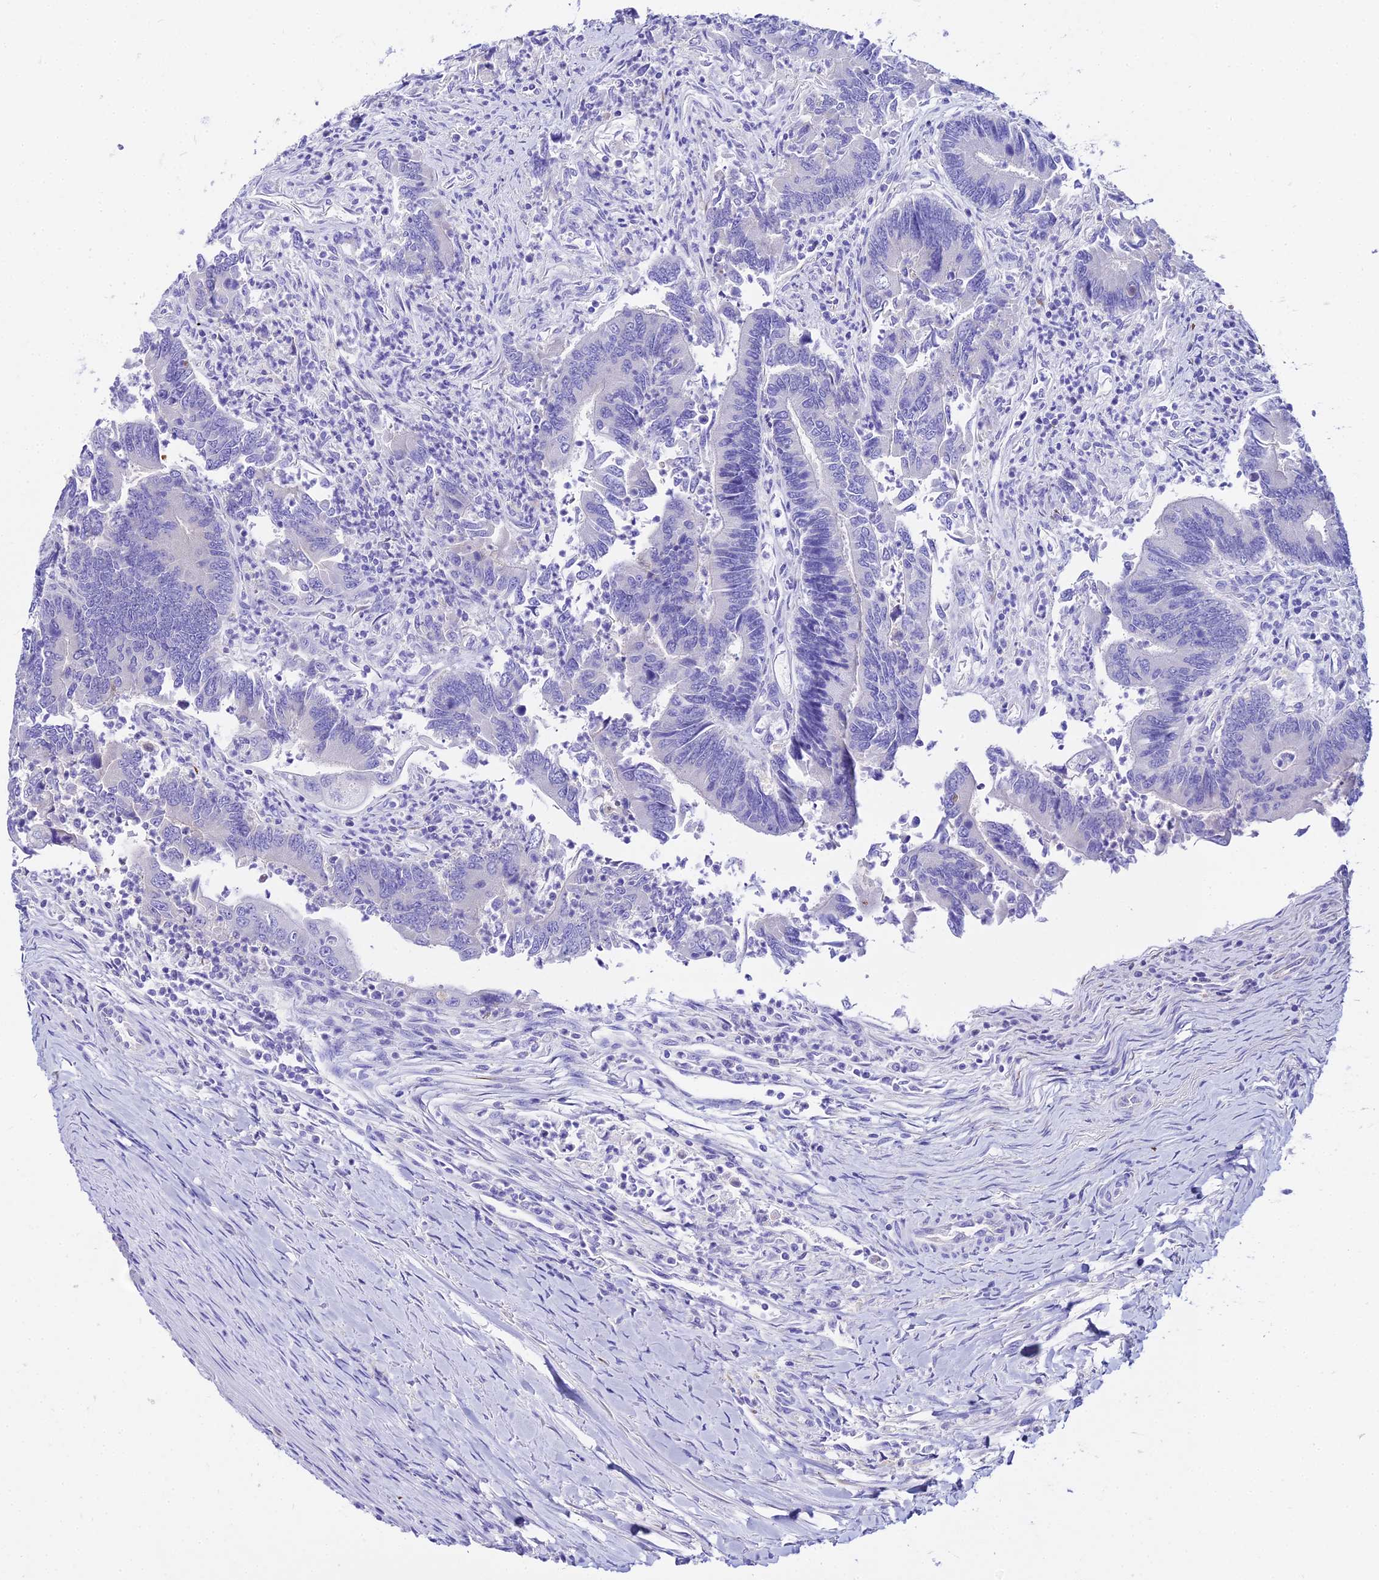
{"staining": {"intensity": "negative", "quantity": "none", "location": "none"}, "tissue": "colorectal cancer", "cell_type": "Tumor cells", "image_type": "cancer", "snomed": [{"axis": "morphology", "description": "Adenocarcinoma, NOS"}, {"axis": "topography", "description": "Colon"}], "caption": "A micrograph of colorectal cancer (adenocarcinoma) stained for a protein exhibits no brown staining in tumor cells.", "gene": "TUBA3D", "patient": {"sex": "female", "age": 67}}